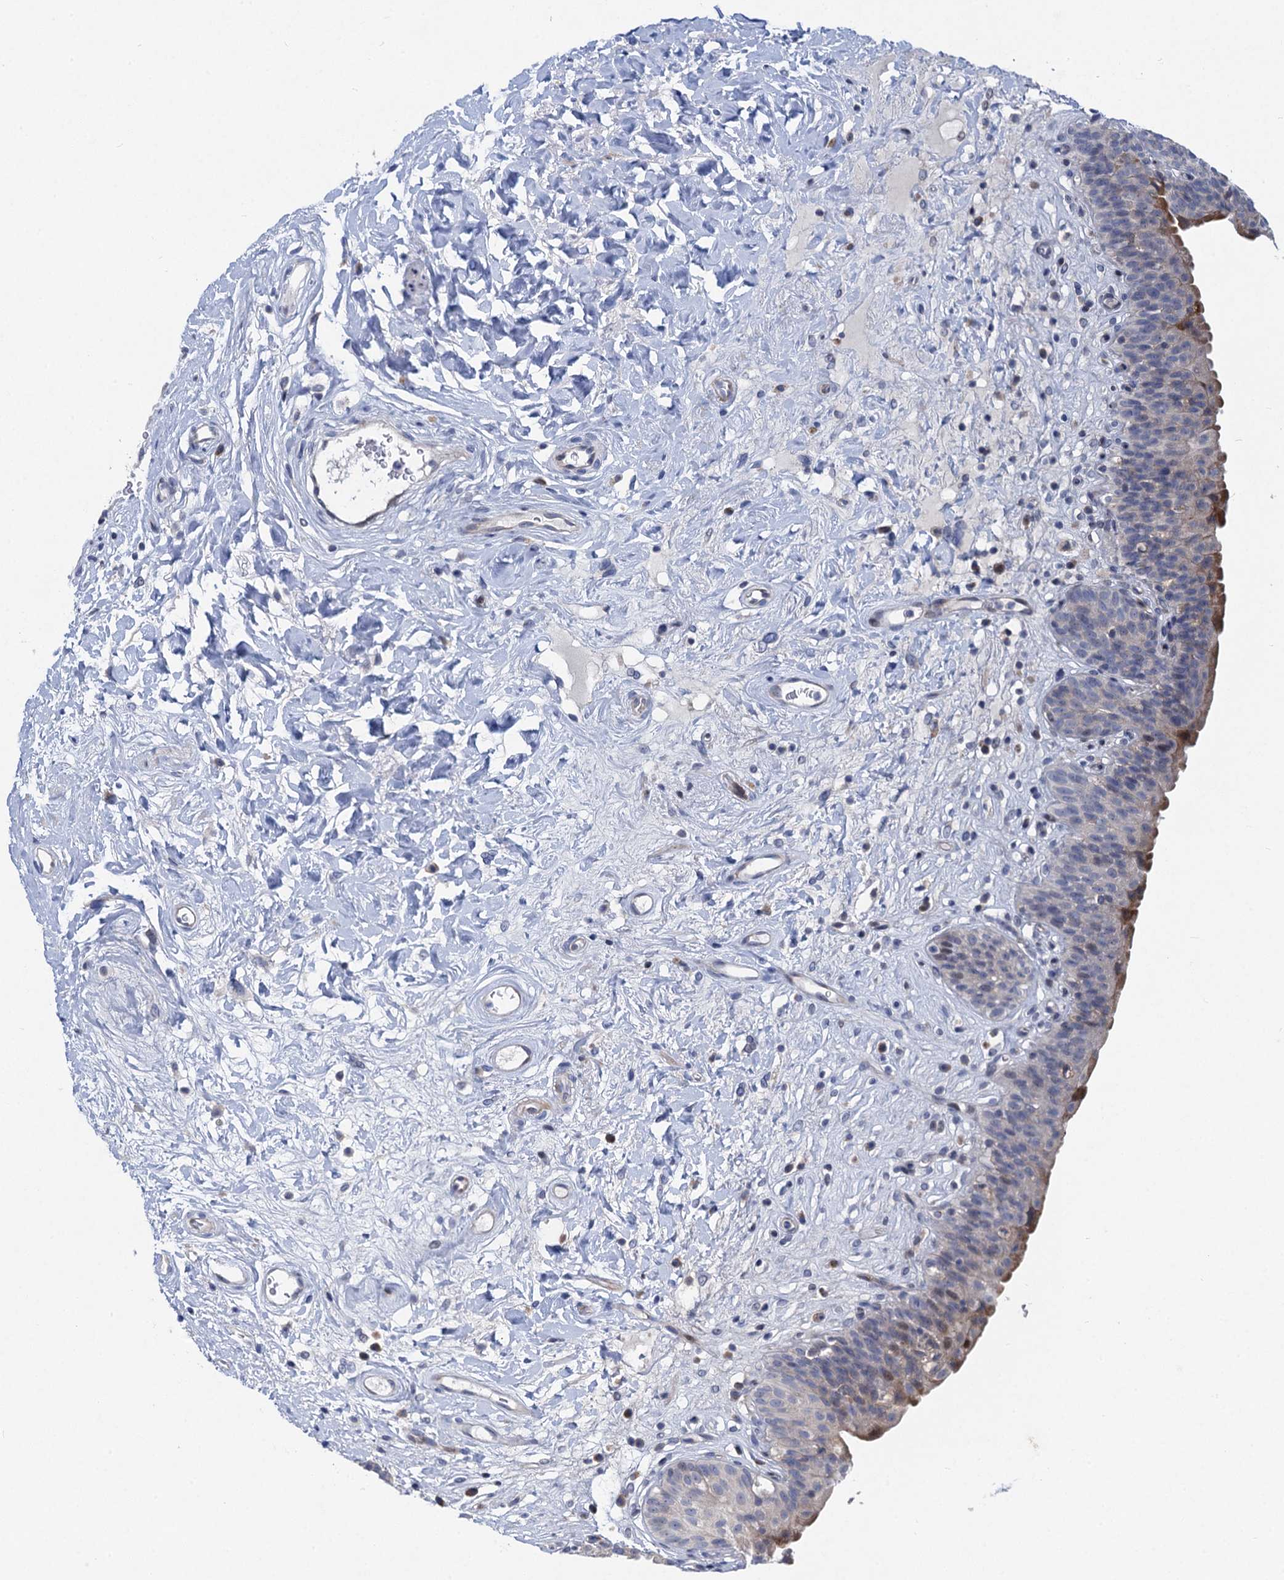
{"staining": {"intensity": "weak", "quantity": "<25%", "location": "cytoplasmic/membranous"}, "tissue": "urinary bladder", "cell_type": "Urothelial cells", "image_type": "normal", "snomed": [{"axis": "morphology", "description": "Normal tissue, NOS"}, {"axis": "topography", "description": "Urinary bladder"}], "caption": "Urinary bladder stained for a protein using immunohistochemistry (IHC) displays no positivity urothelial cells.", "gene": "QPCTL", "patient": {"sex": "male", "age": 83}}